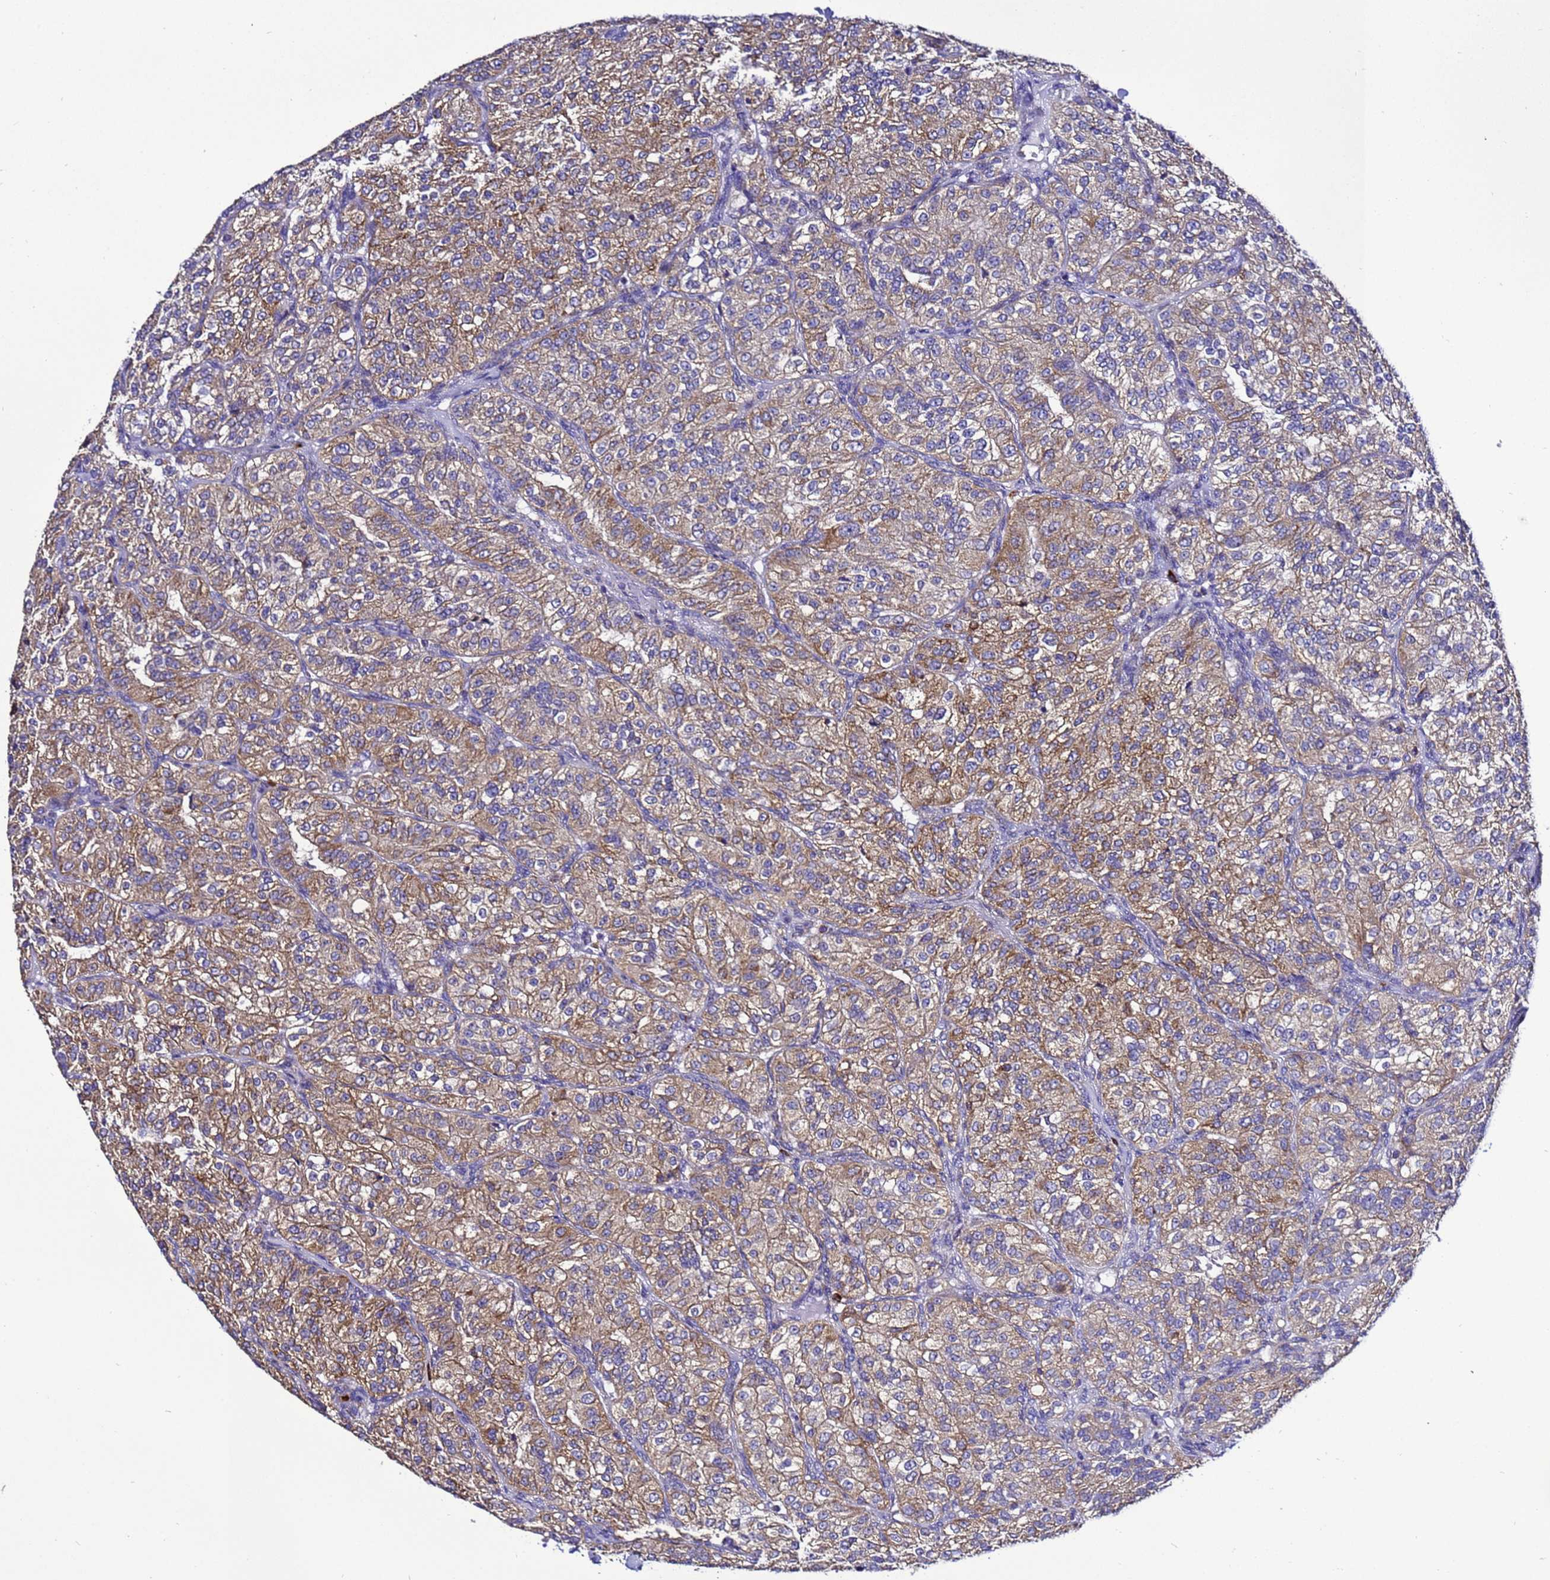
{"staining": {"intensity": "moderate", "quantity": "25%-75%", "location": "cytoplasmic/membranous"}, "tissue": "renal cancer", "cell_type": "Tumor cells", "image_type": "cancer", "snomed": [{"axis": "morphology", "description": "Adenocarcinoma, NOS"}, {"axis": "topography", "description": "Kidney"}], "caption": "Moderate cytoplasmic/membranous protein positivity is seen in approximately 25%-75% of tumor cells in renal cancer.", "gene": "HIGD2A", "patient": {"sex": "female", "age": 63}}